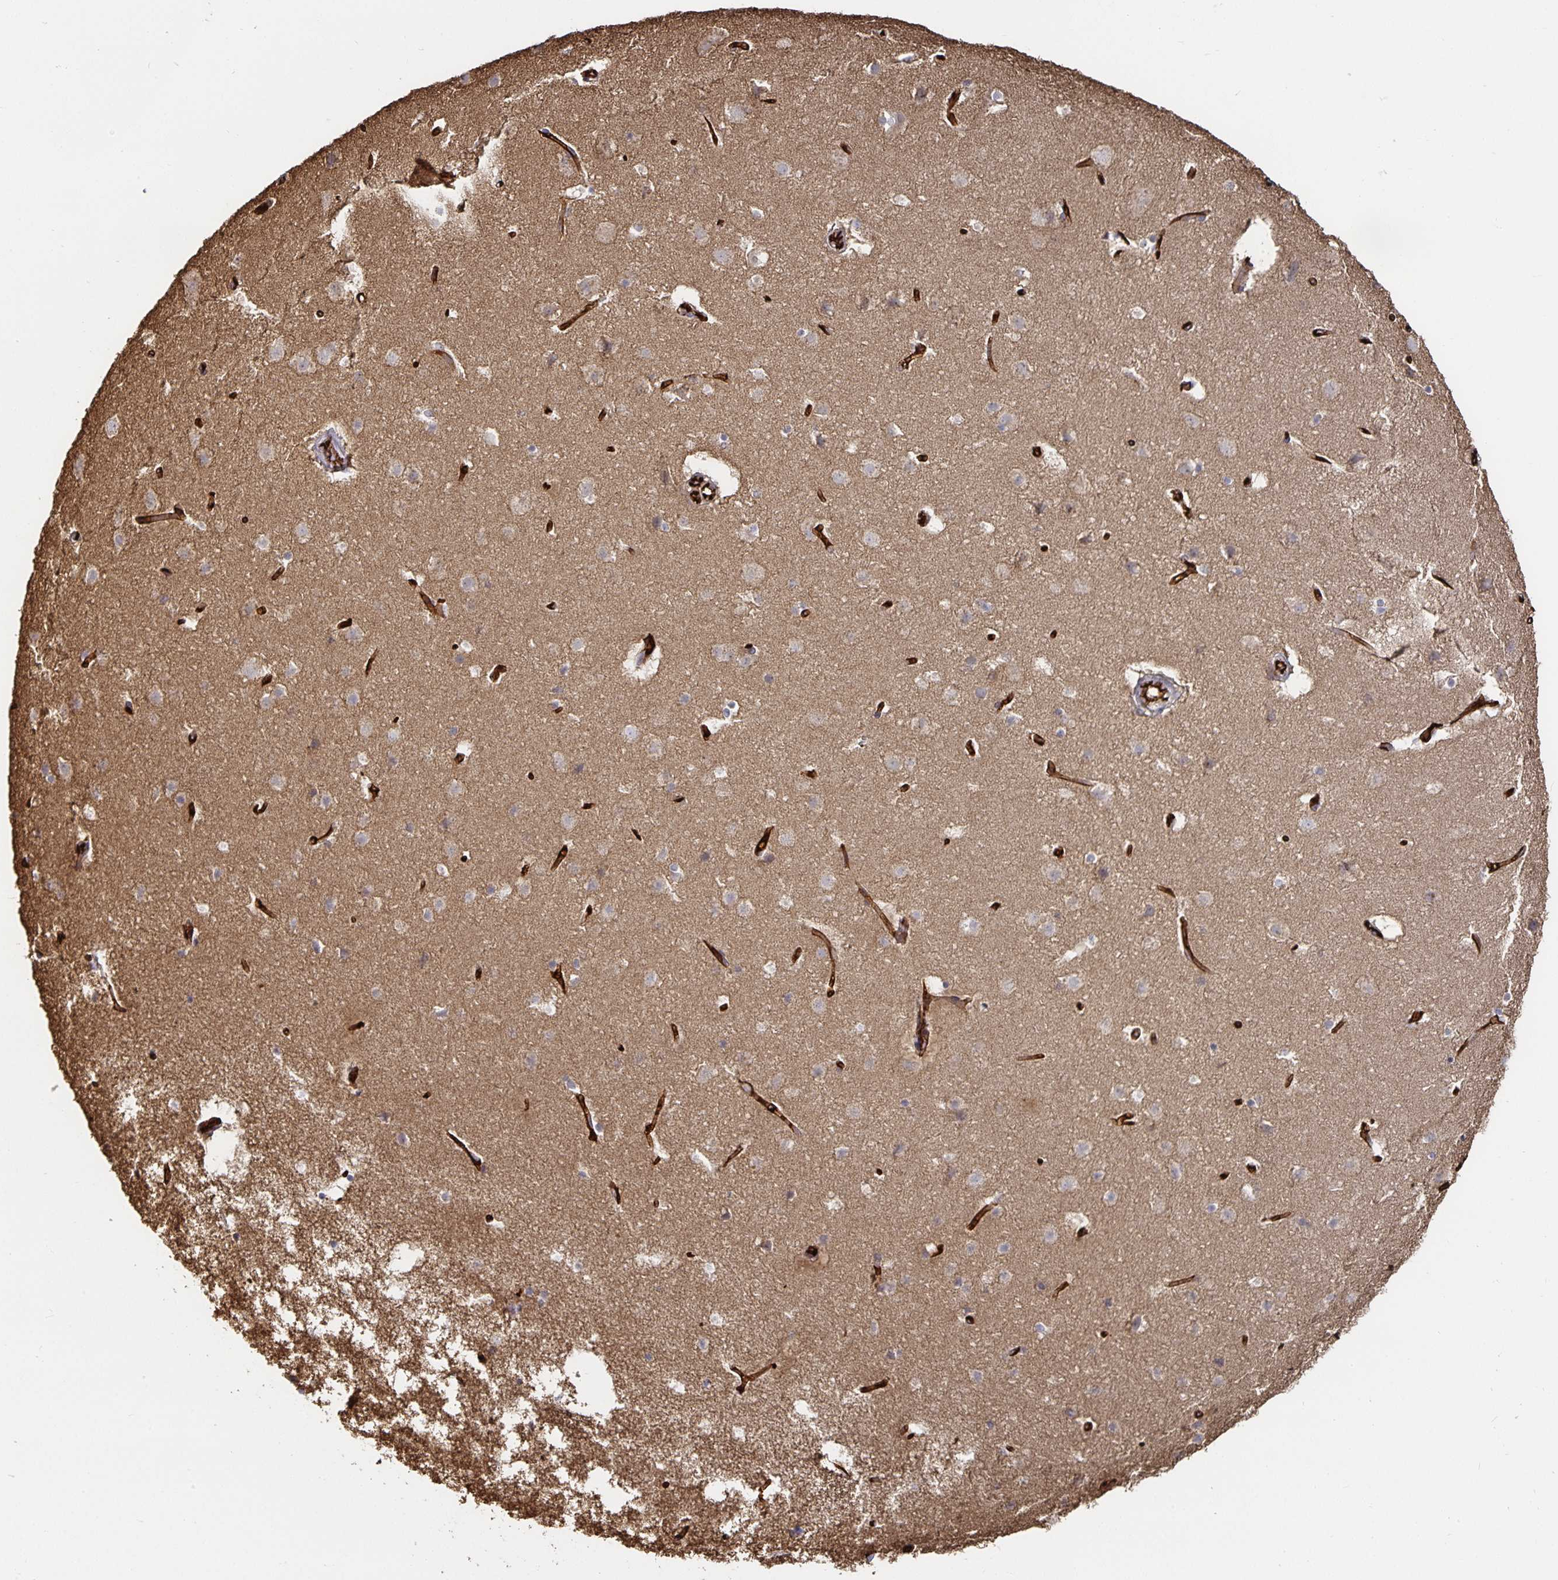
{"staining": {"intensity": "strong", "quantity": ">75%", "location": "cytoplasmic/membranous"}, "tissue": "cerebral cortex", "cell_type": "Endothelial cells", "image_type": "normal", "snomed": [{"axis": "morphology", "description": "Normal tissue, NOS"}, {"axis": "topography", "description": "Cerebral cortex"}], "caption": "Immunohistochemistry histopathology image of normal cerebral cortex stained for a protein (brown), which demonstrates high levels of strong cytoplasmic/membranous positivity in approximately >75% of endothelial cells.", "gene": "PODXL", "patient": {"sex": "female", "age": 52}}